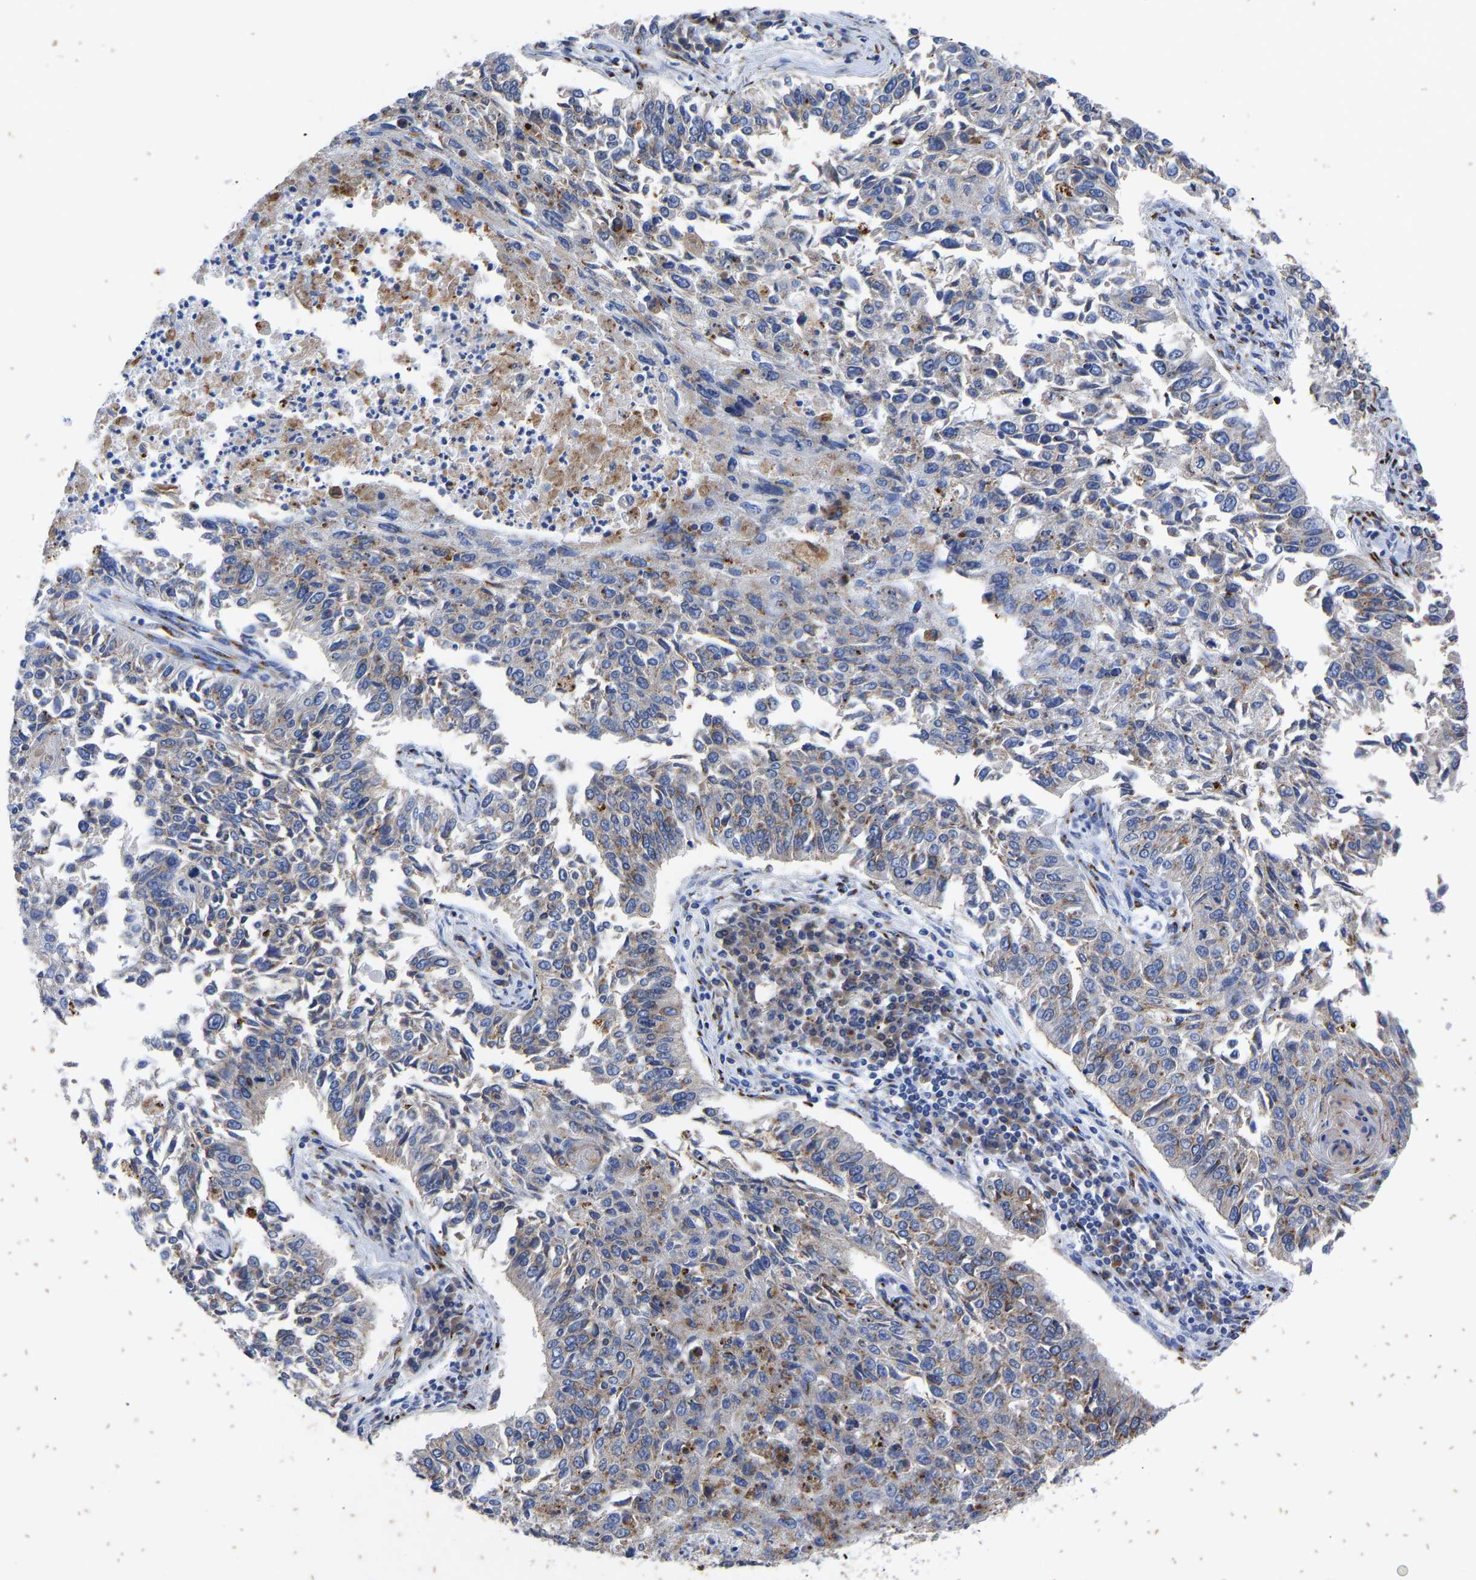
{"staining": {"intensity": "moderate", "quantity": ">75%", "location": "cytoplasmic/membranous"}, "tissue": "lung cancer", "cell_type": "Tumor cells", "image_type": "cancer", "snomed": [{"axis": "morphology", "description": "Normal tissue, NOS"}, {"axis": "morphology", "description": "Squamous cell carcinoma, NOS"}, {"axis": "topography", "description": "Cartilage tissue"}, {"axis": "topography", "description": "Bronchus"}, {"axis": "topography", "description": "Lung"}], "caption": "High-magnification brightfield microscopy of squamous cell carcinoma (lung) stained with DAB (brown) and counterstained with hematoxylin (blue). tumor cells exhibit moderate cytoplasmic/membranous positivity is appreciated in approximately>75% of cells.", "gene": "TMEM87A", "patient": {"sex": "female", "age": 49}}